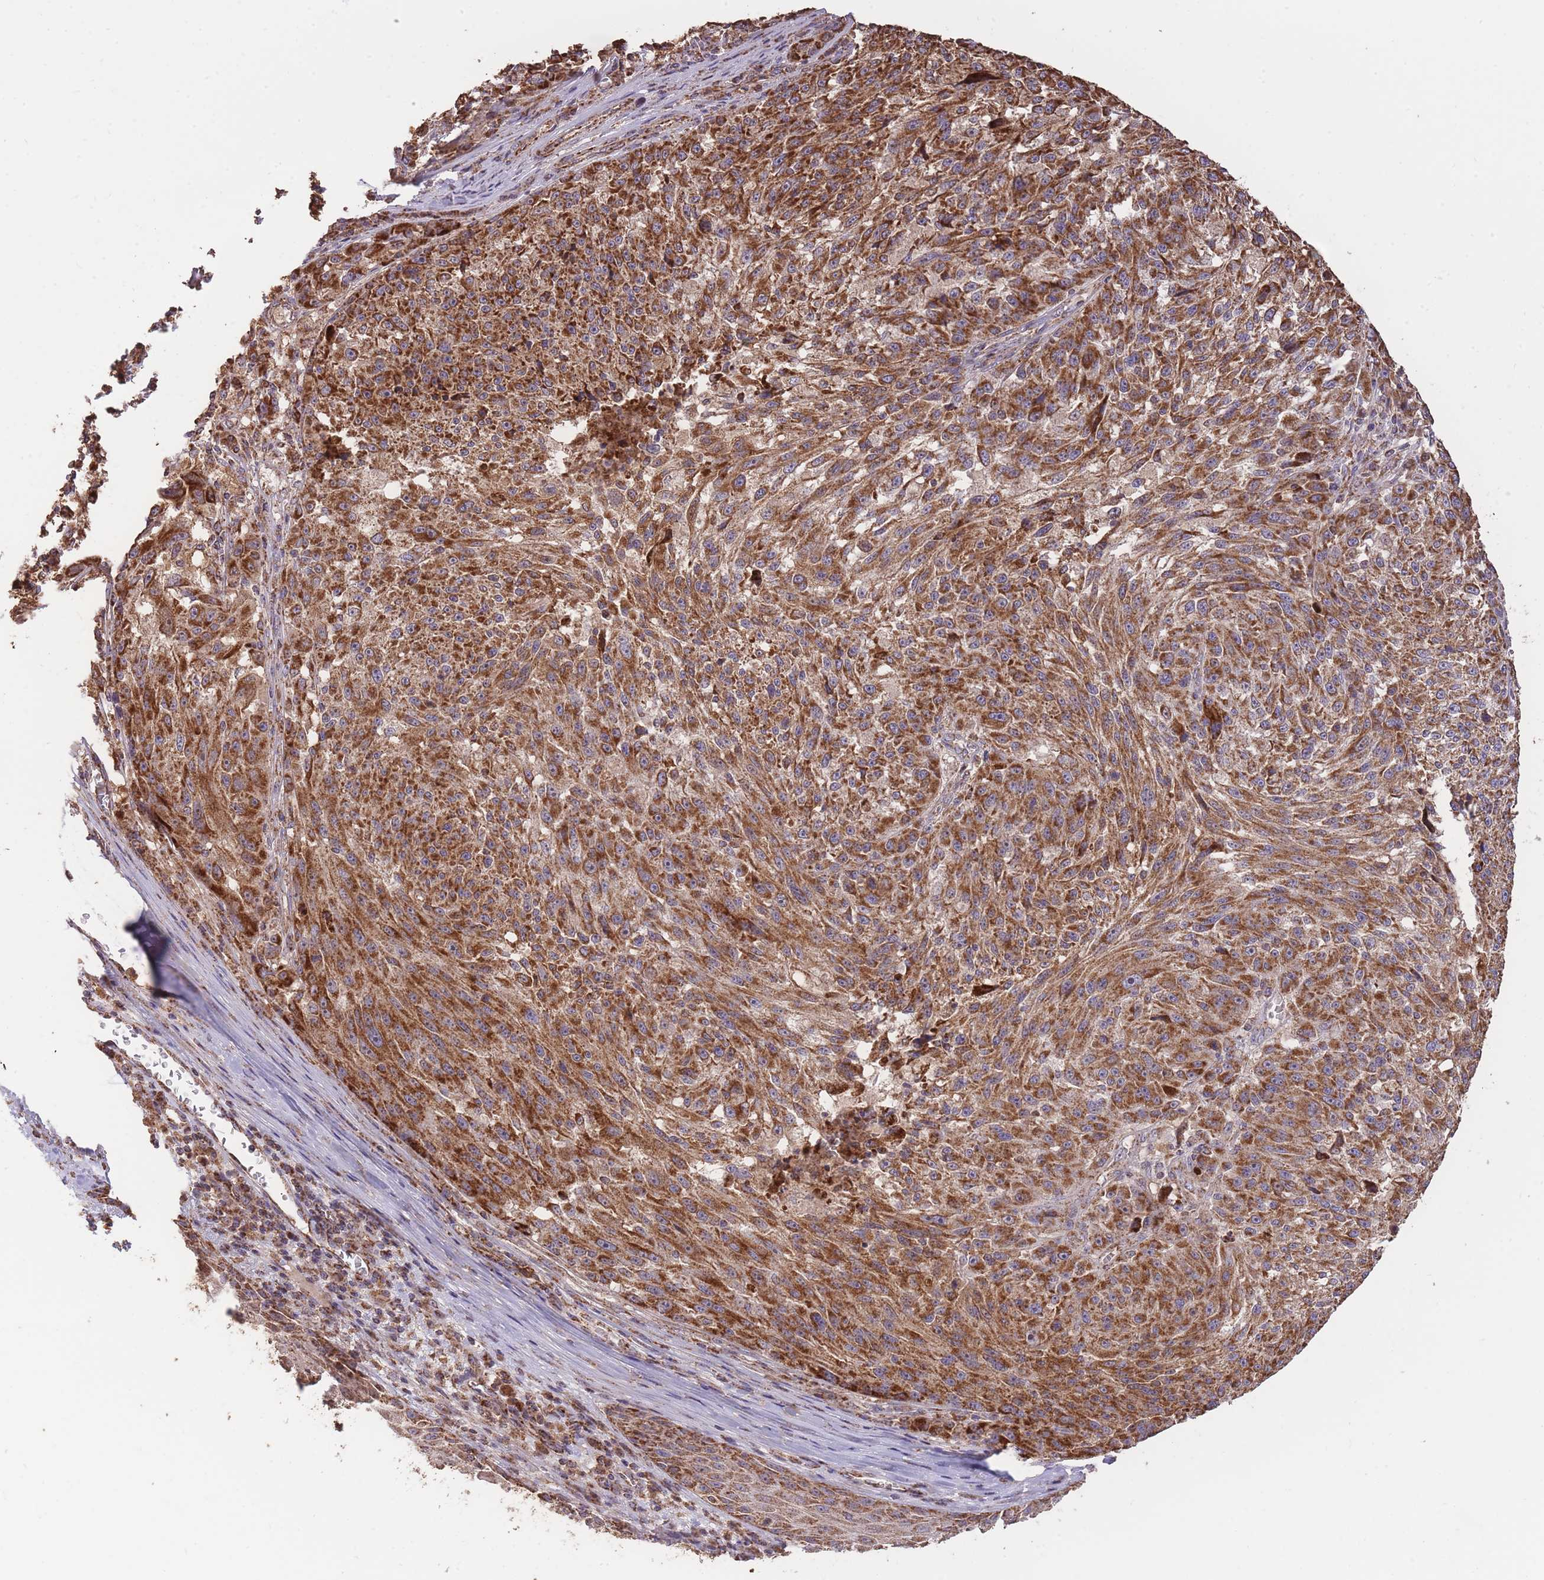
{"staining": {"intensity": "strong", "quantity": ">75%", "location": "cytoplasmic/membranous"}, "tissue": "melanoma", "cell_type": "Tumor cells", "image_type": "cancer", "snomed": [{"axis": "morphology", "description": "Malignant melanoma, NOS"}, {"axis": "topography", "description": "Skin"}], "caption": "Malignant melanoma stained with immunohistochemistry (IHC) demonstrates strong cytoplasmic/membranous staining in about >75% of tumor cells.", "gene": "PREP", "patient": {"sex": "male", "age": 53}}